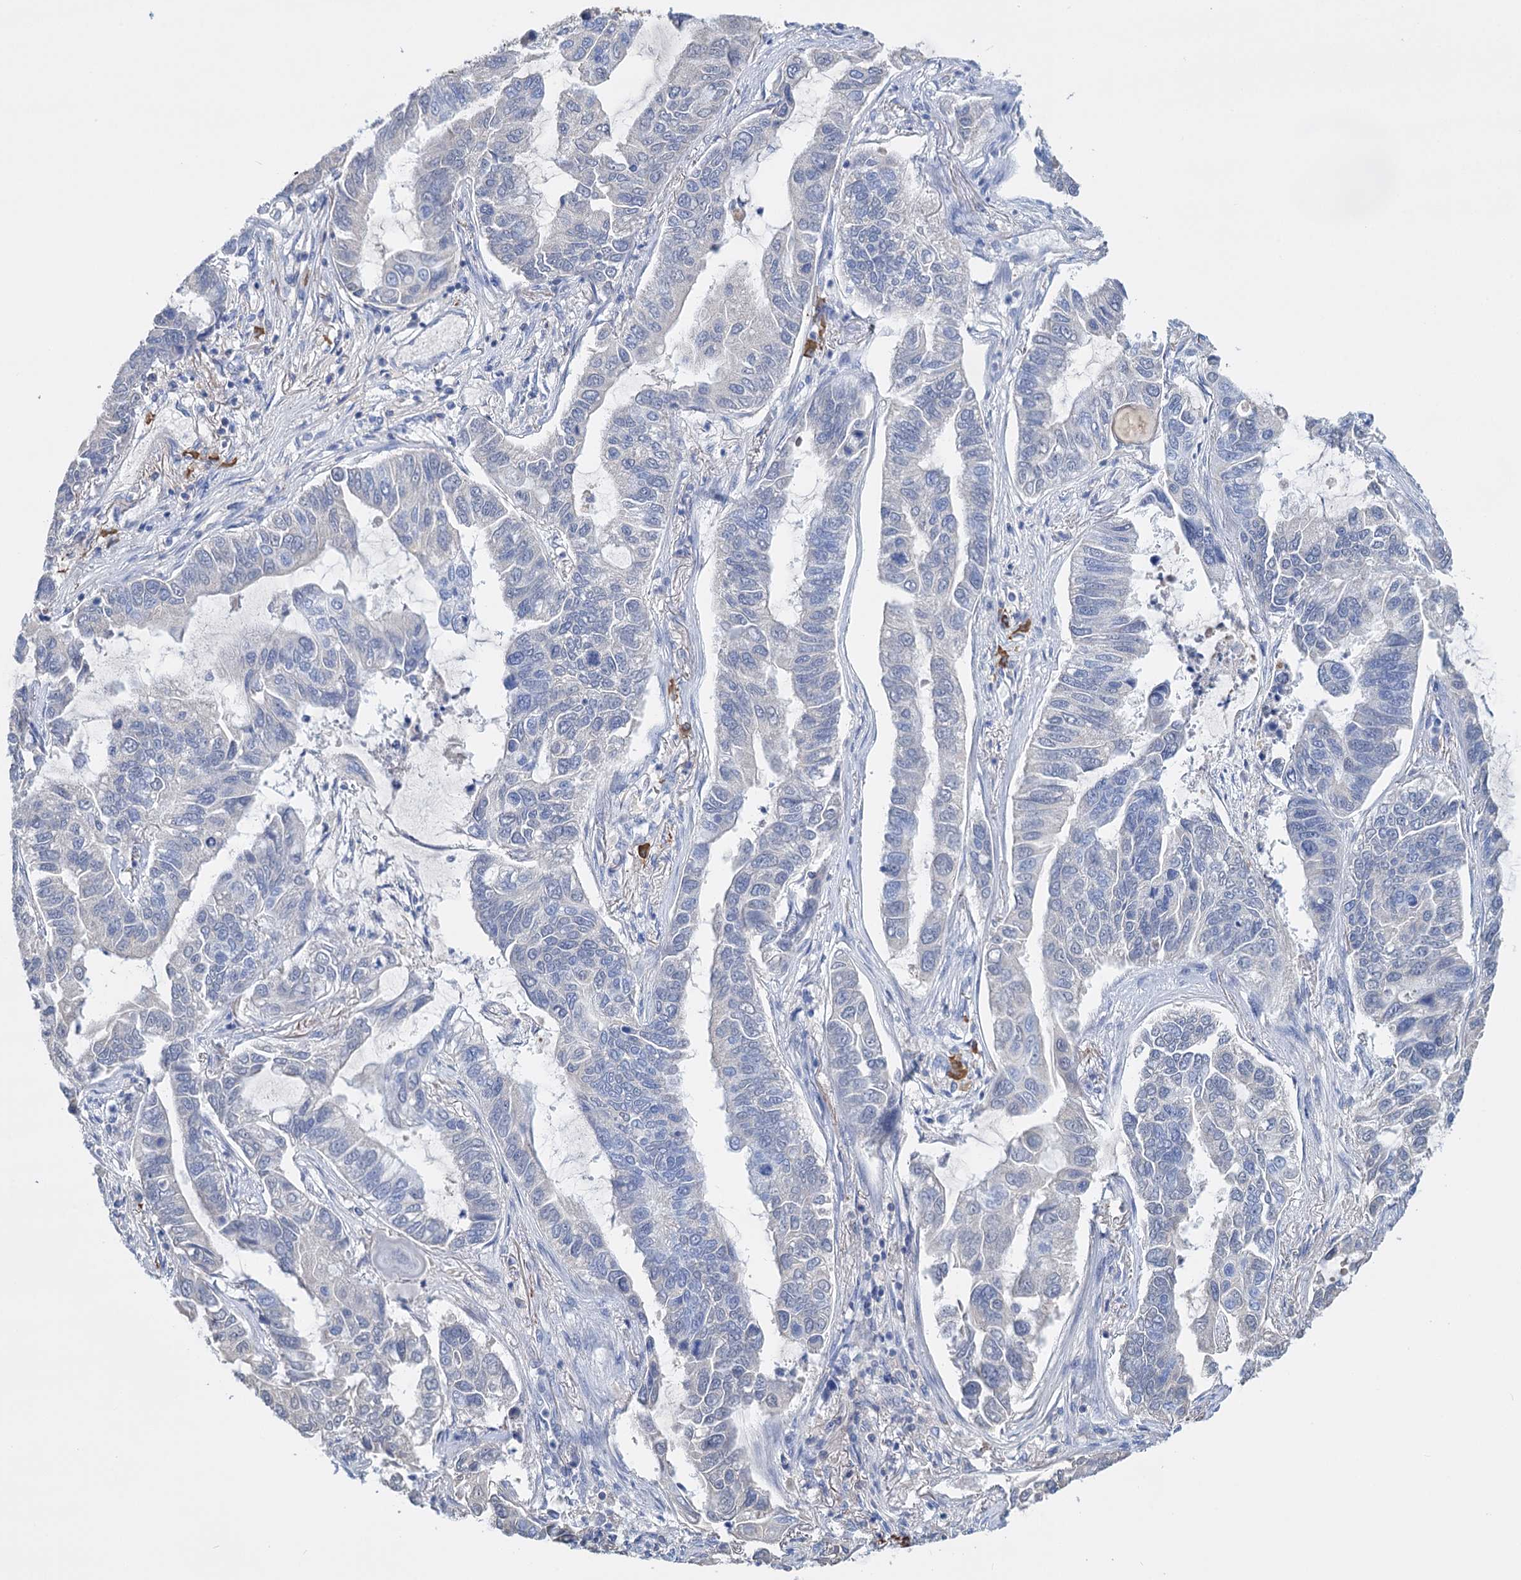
{"staining": {"intensity": "negative", "quantity": "none", "location": "none"}, "tissue": "lung cancer", "cell_type": "Tumor cells", "image_type": "cancer", "snomed": [{"axis": "morphology", "description": "Adenocarcinoma, NOS"}, {"axis": "topography", "description": "Lung"}], "caption": "This is a photomicrograph of immunohistochemistry (IHC) staining of lung adenocarcinoma, which shows no staining in tumor cells. Nuclei are stained in blue.", "gene": "FBXW12", "patient": {"sex": "male", "age": 64}}